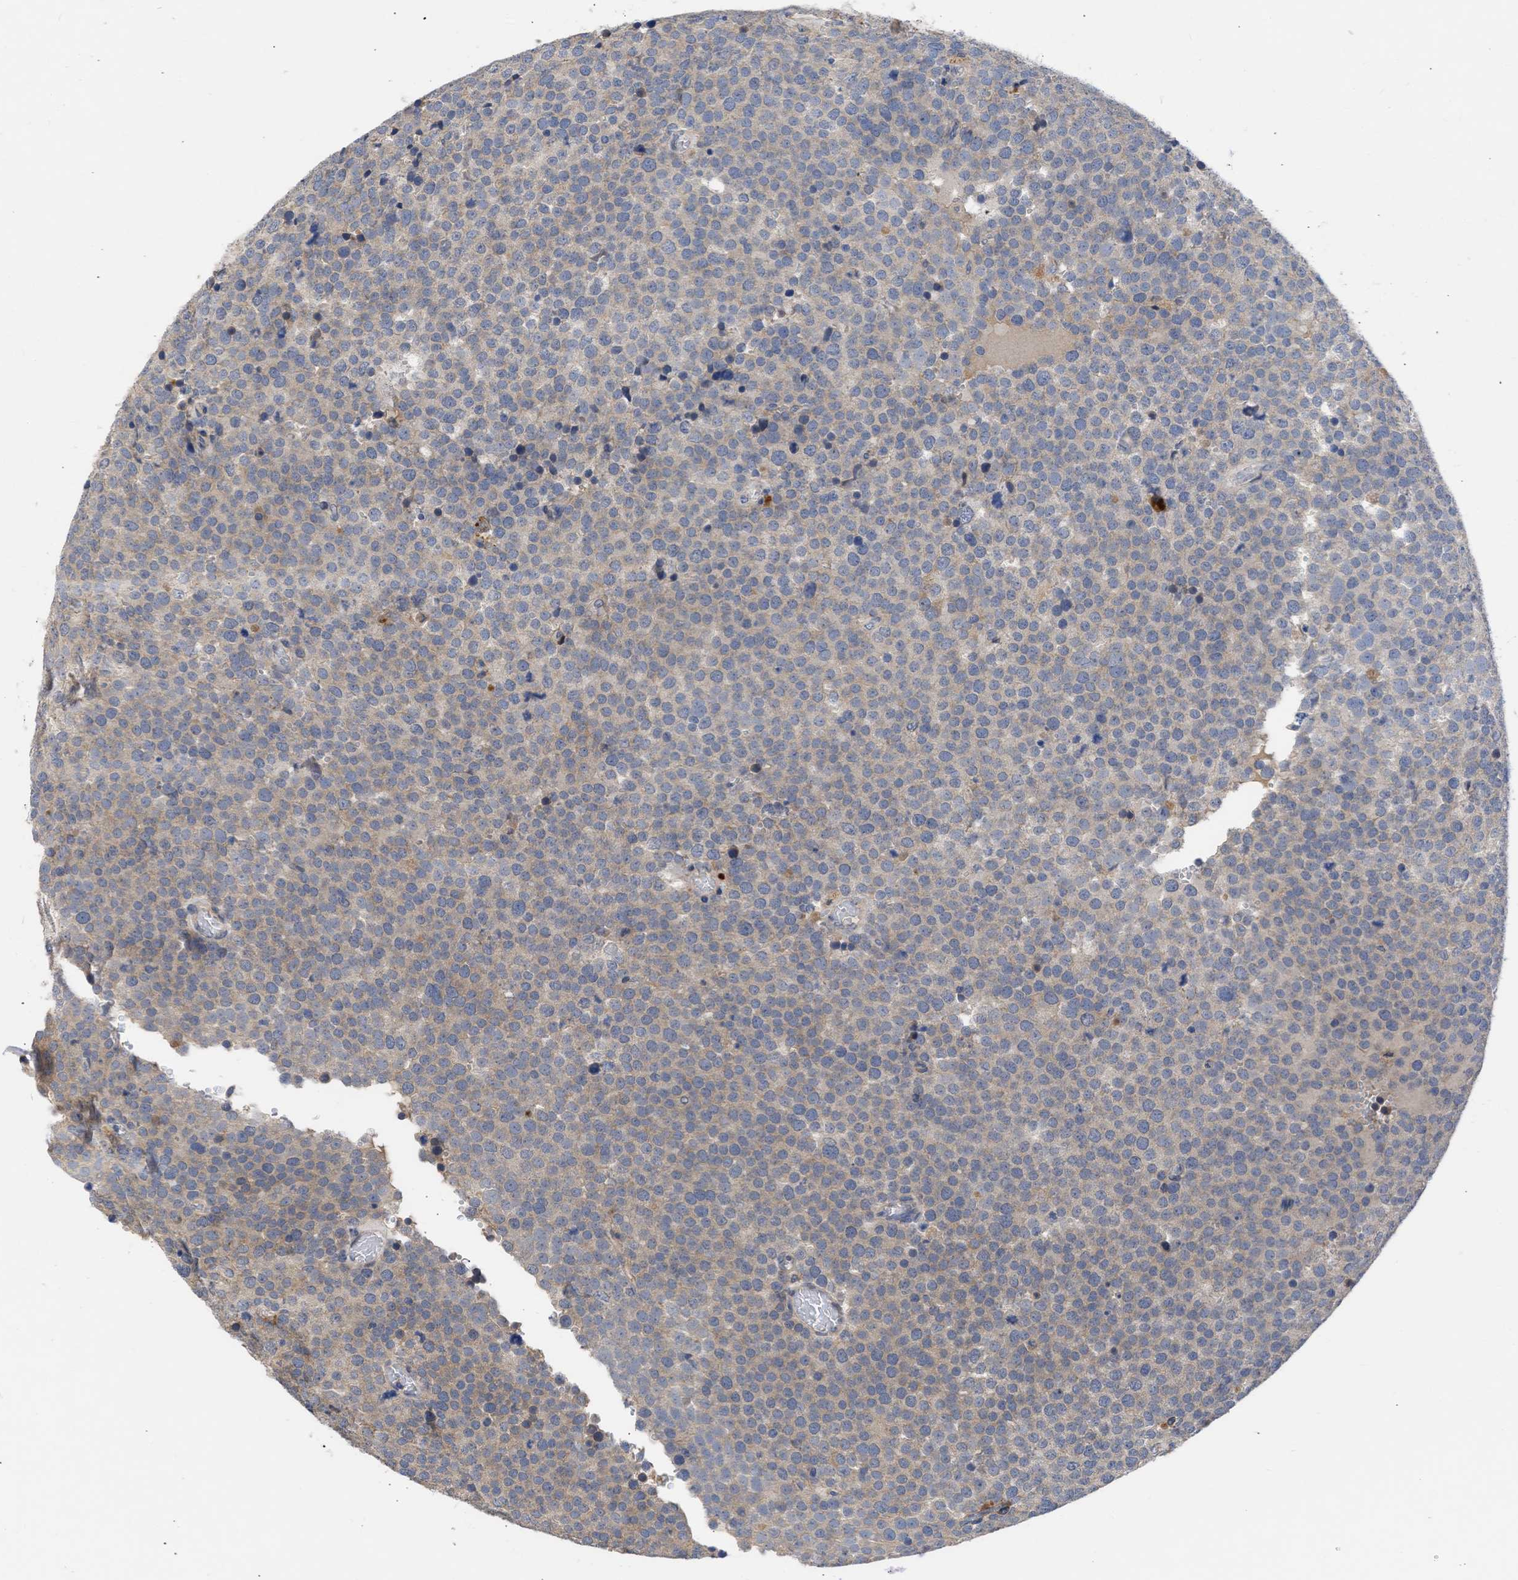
{"staining": {"intensity": "weak", "quantity": "25%-75%", "location": "cytoplasmic/membranous"}, "tissue": "testis cancer", "cell_type": "Tumor cells", "image_type": "cancer", "snomed": [{"axis": "morphology", "description": "Normal tissue, NOS"}, {"axis": "morphology", "description": "Seminoma, NOS"}, {"axis": "topography", "description": "Testis"}], "caption": "An image showing weak cytoplasmic/membranous positivity in about 25%-75% of tumor cells in testis seminoma, as visualized by brown immunohistochemical staining.", "gene": "ARHGEF4", "patient": {"sex": "male", "age": 71}}